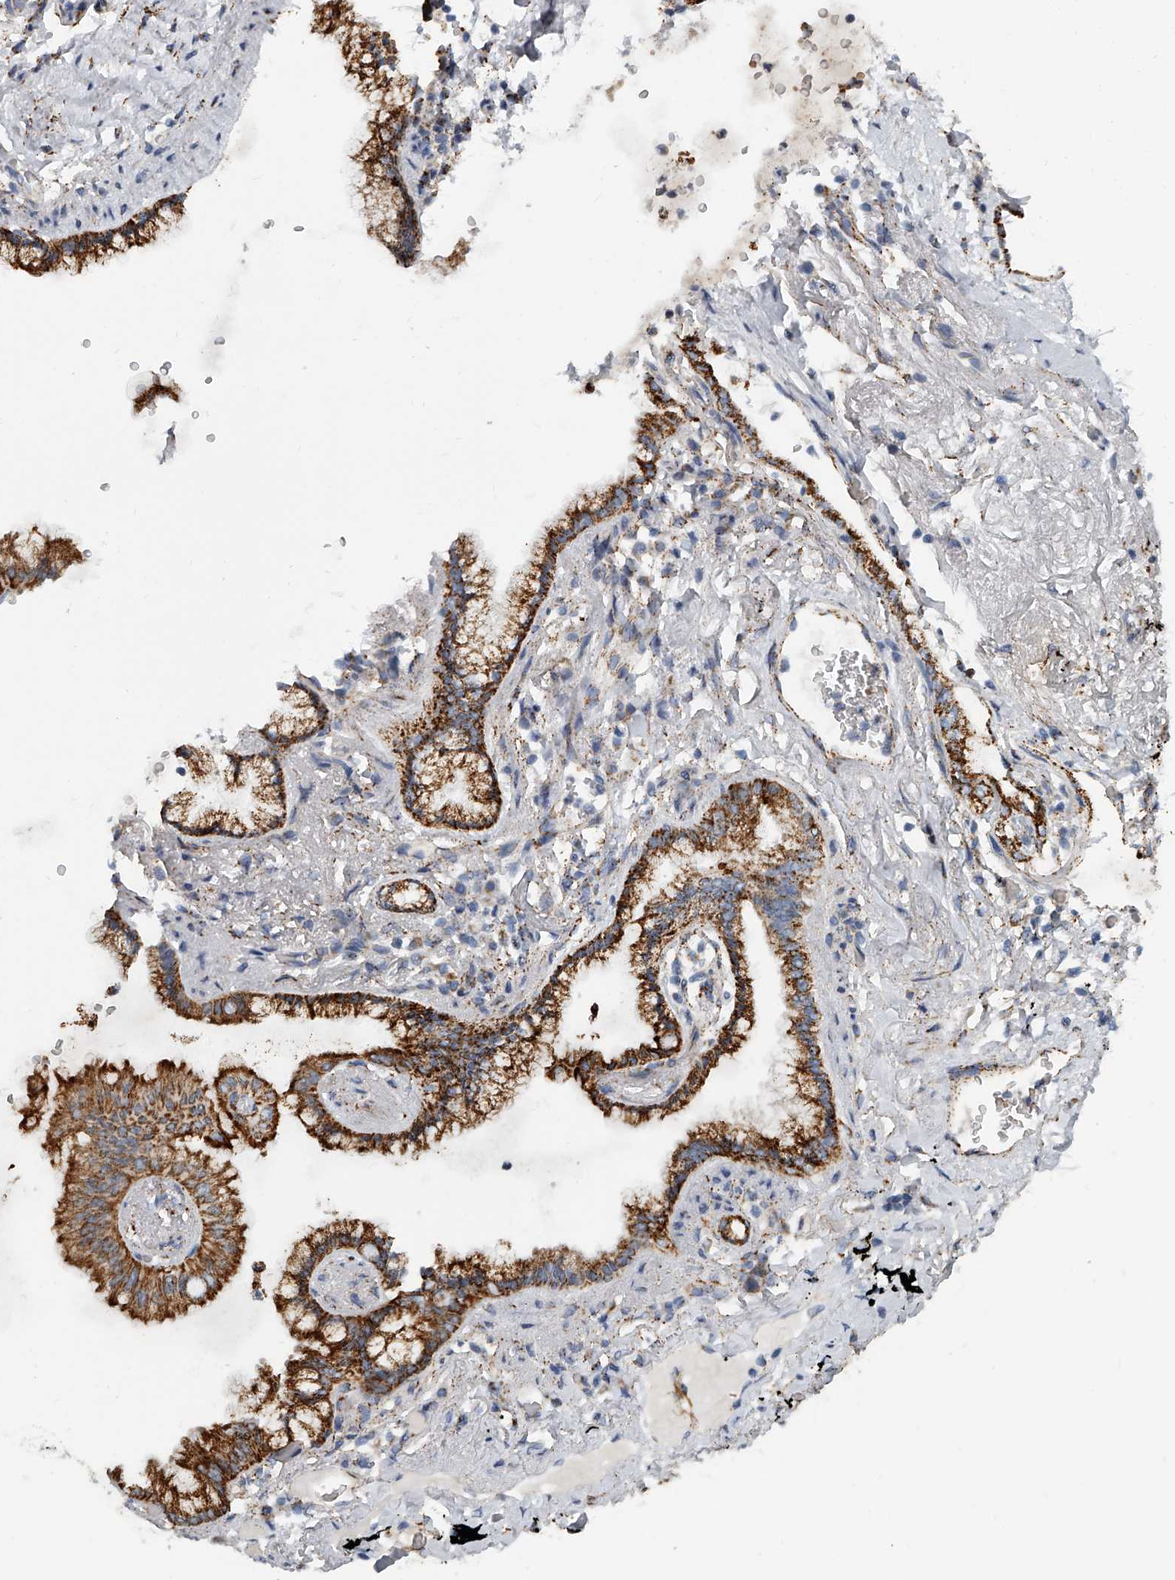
{"staining": {"intensity": "strong", "quantity": ">75%", "location": "cytoplasmic/membranous"}, "tissue": "lung cancer", "cell_type": "Tumor cells", "image_type": "cancer", "snomed": [{"axis": "morphology", "description": "Adenocarcinoma, NOS"}, {"axis": "topography", "description": "Lung"}], "caption": "Lung cancer stained with immunohistochemistry demonstrates strong cytoplasmic/membranous positivity in approximately >75% of tumor cells.", "gene": "KLHL7", "patient": {"sex": "female", "age": 70}}